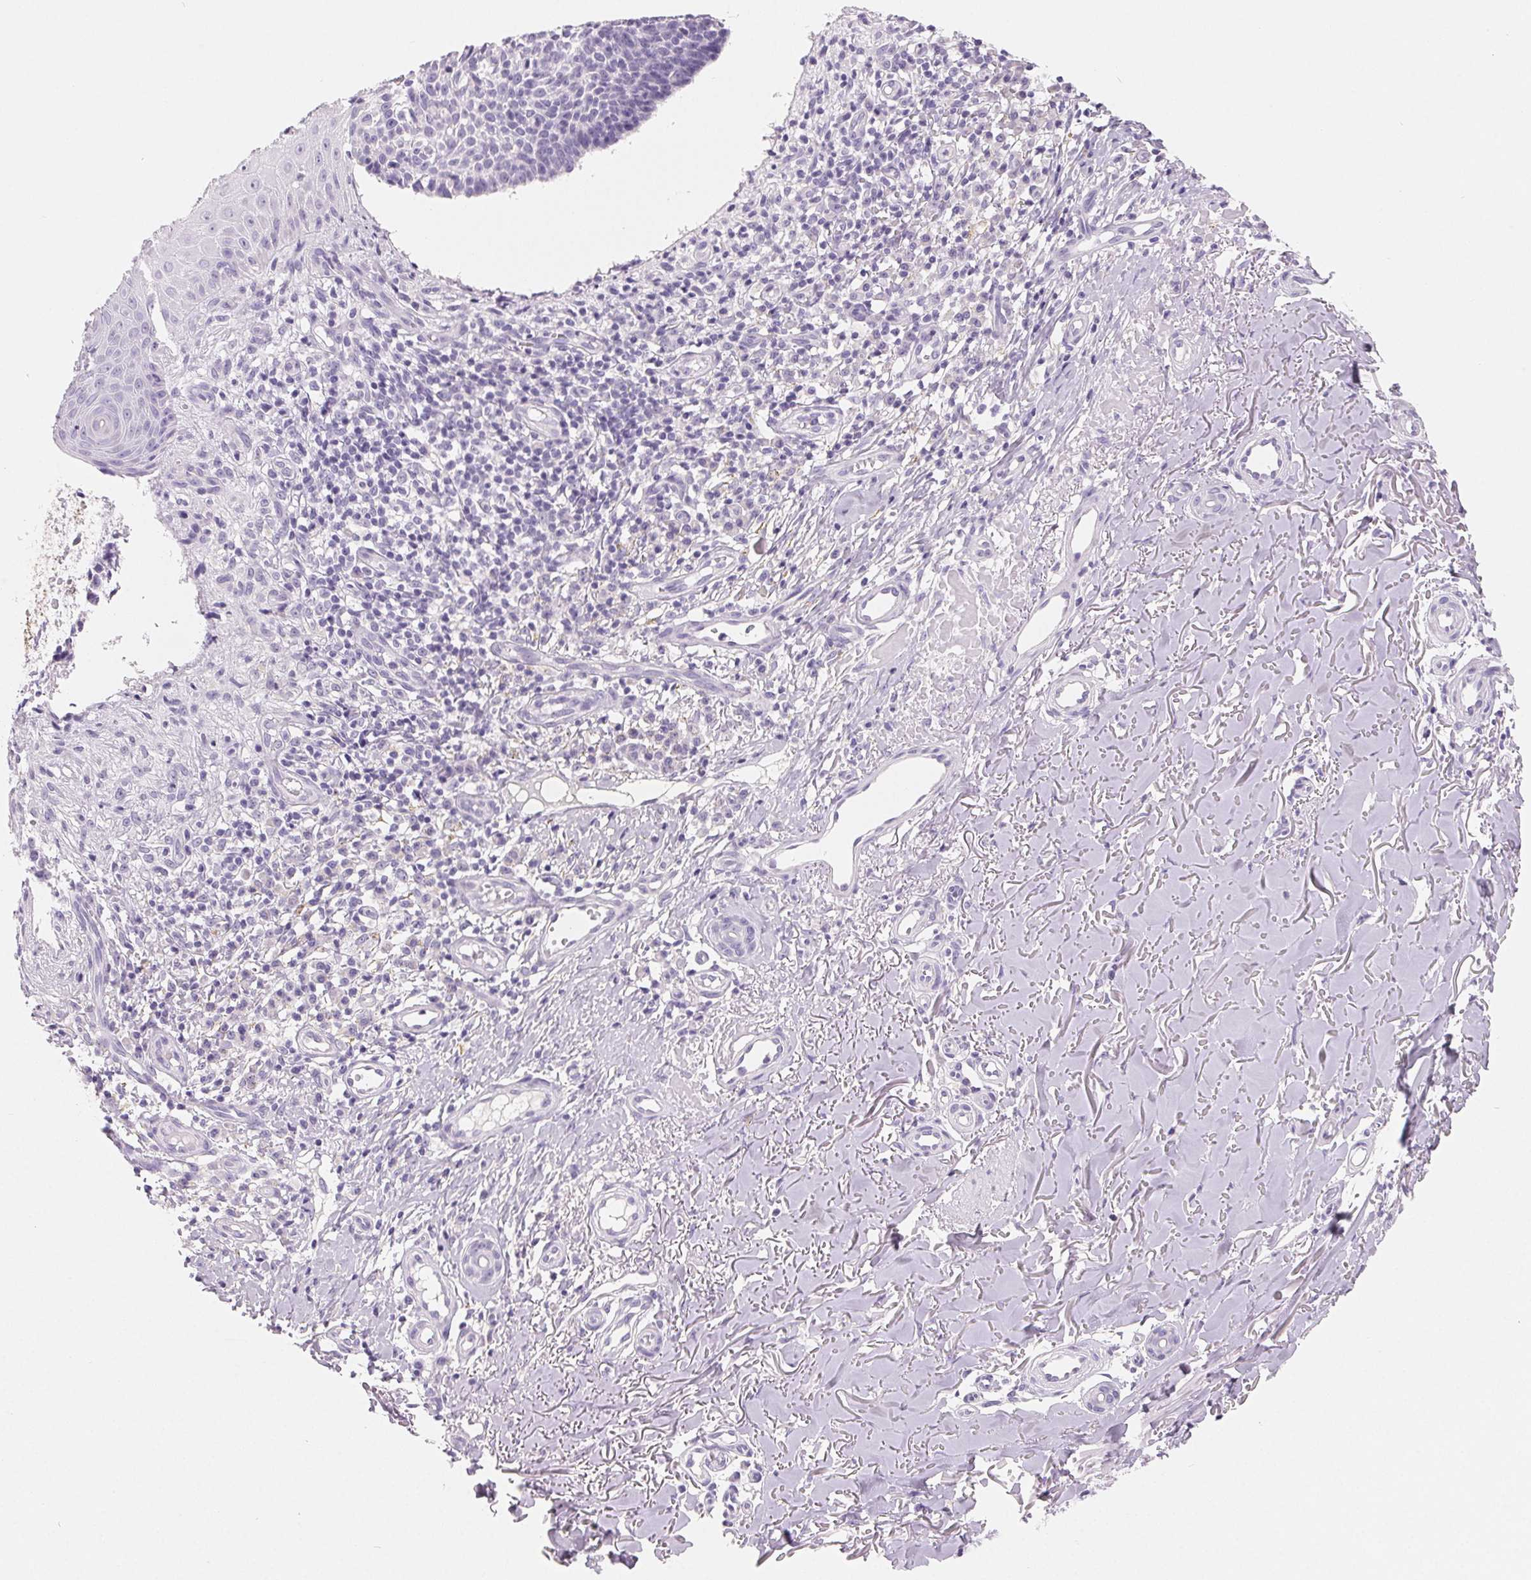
{"staining": {"intensity": "negative", "quantity": "none", "location": "none"}, "tissue": "skin cancer", "cell_type": "Tumor cells", "image_type": "cancer", "snomed": [{"axis": "morphology", "description": "Basal cell carcinoma"}, {"axis": "topography", "description": "Skin"}], "caption": "The immunohistochemistry (IHC) image has no significant staining in tumor cells of basal cell carcinoma (skin) tissue.", "gene": "SPACA5B", "patient": {"sex": "male", "age": 88}}